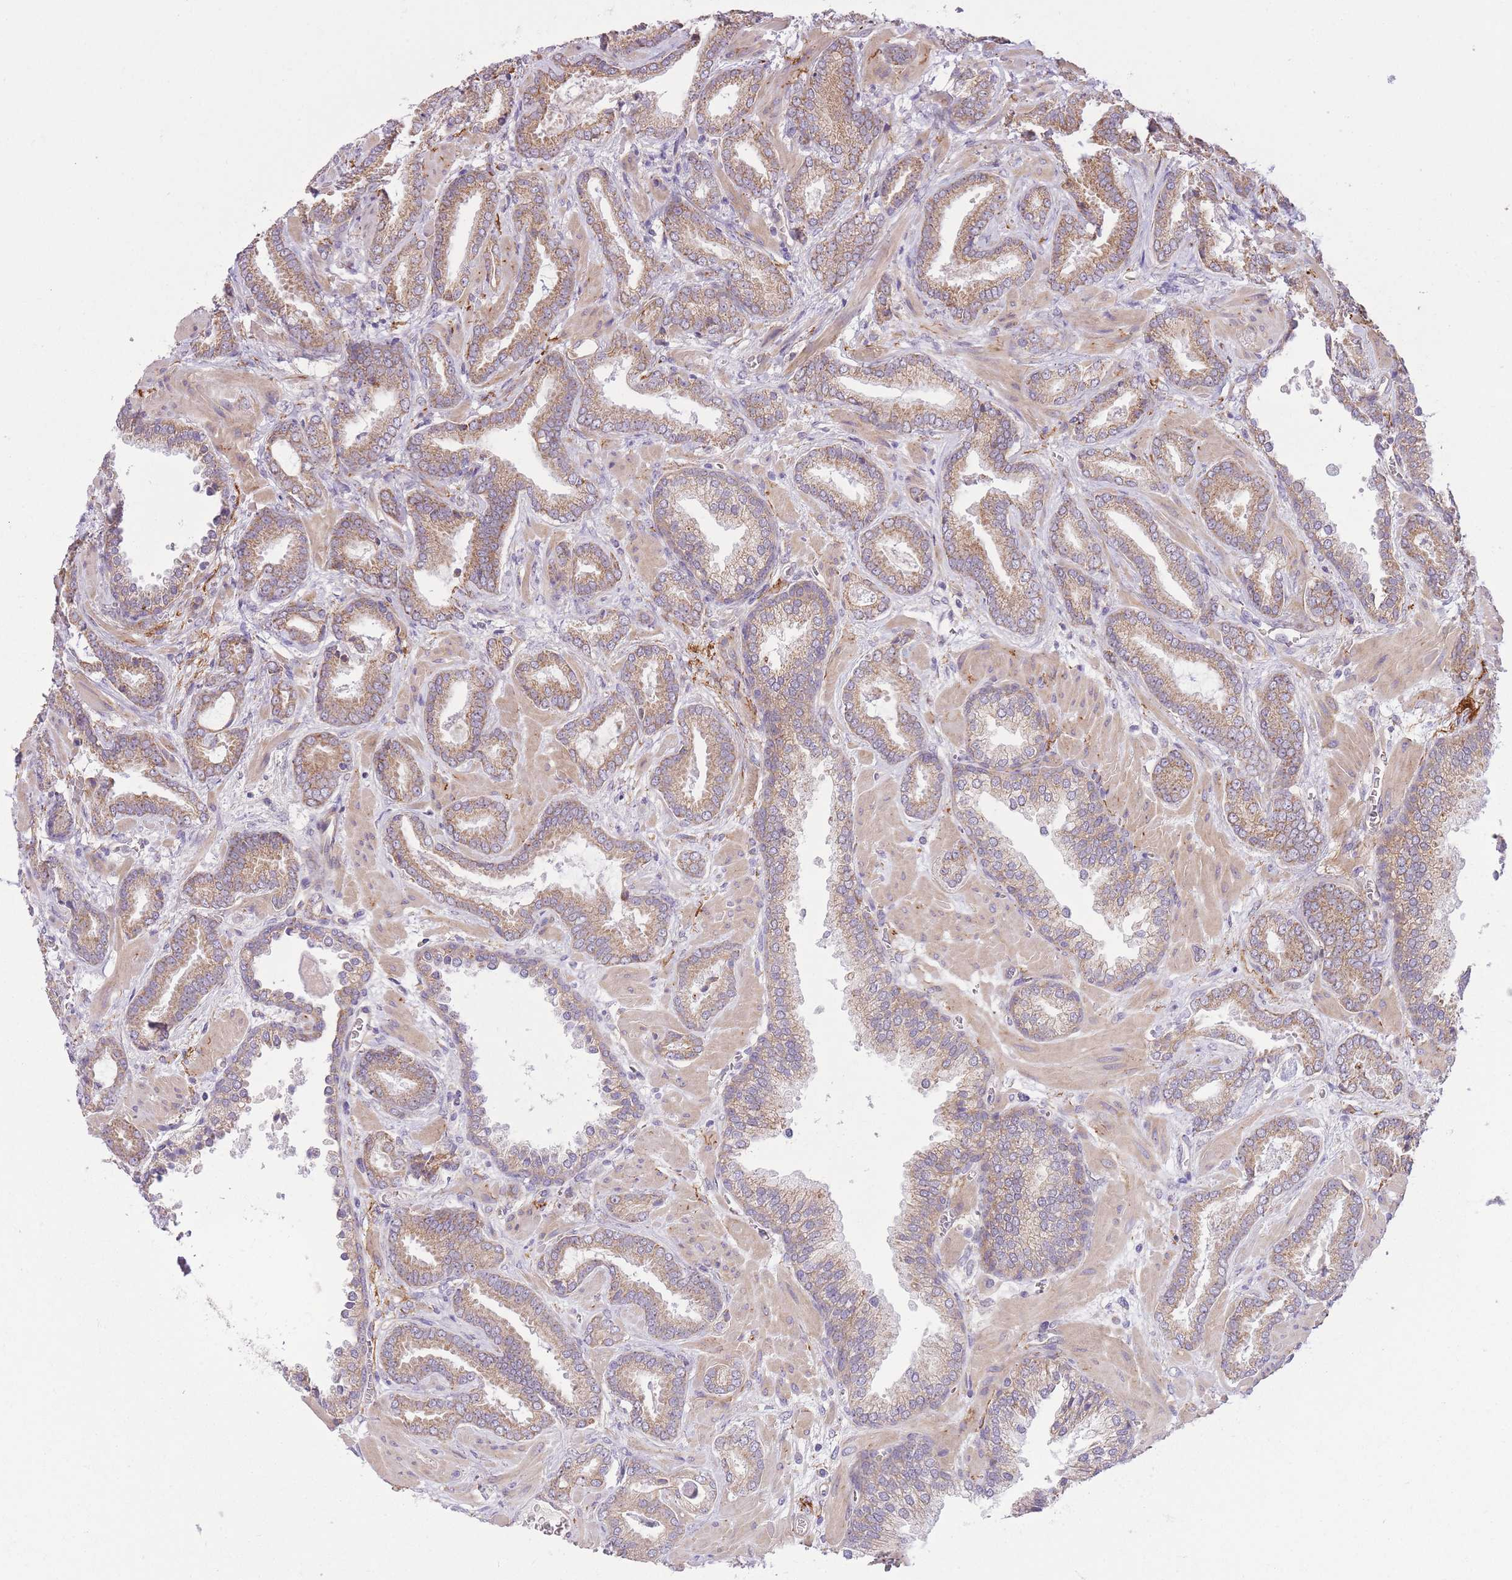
{"staining": {"intensity": "moderate", "quantity": ">75%", "location": "cytoplasmic/membranous"}, "tissue": "prostate cancer", "cell_type": "Tumor cells", "image_type": "cancer", "snomed": [{"axis": "morphology", "description": "Adenocarcinoma, Low grade"}, {"axis": "topography", "description": "Prostate"}], "caption": "Immunohistochemical staining of human prostate cancer (low-grade adenocarcinoma) demonstrates medium levels of moderate cytoplasmic/membranous protein staining in approximately >75% of tumor cells.", "gene": "REV1", "patient": {"sex": "male", "age": 62}}